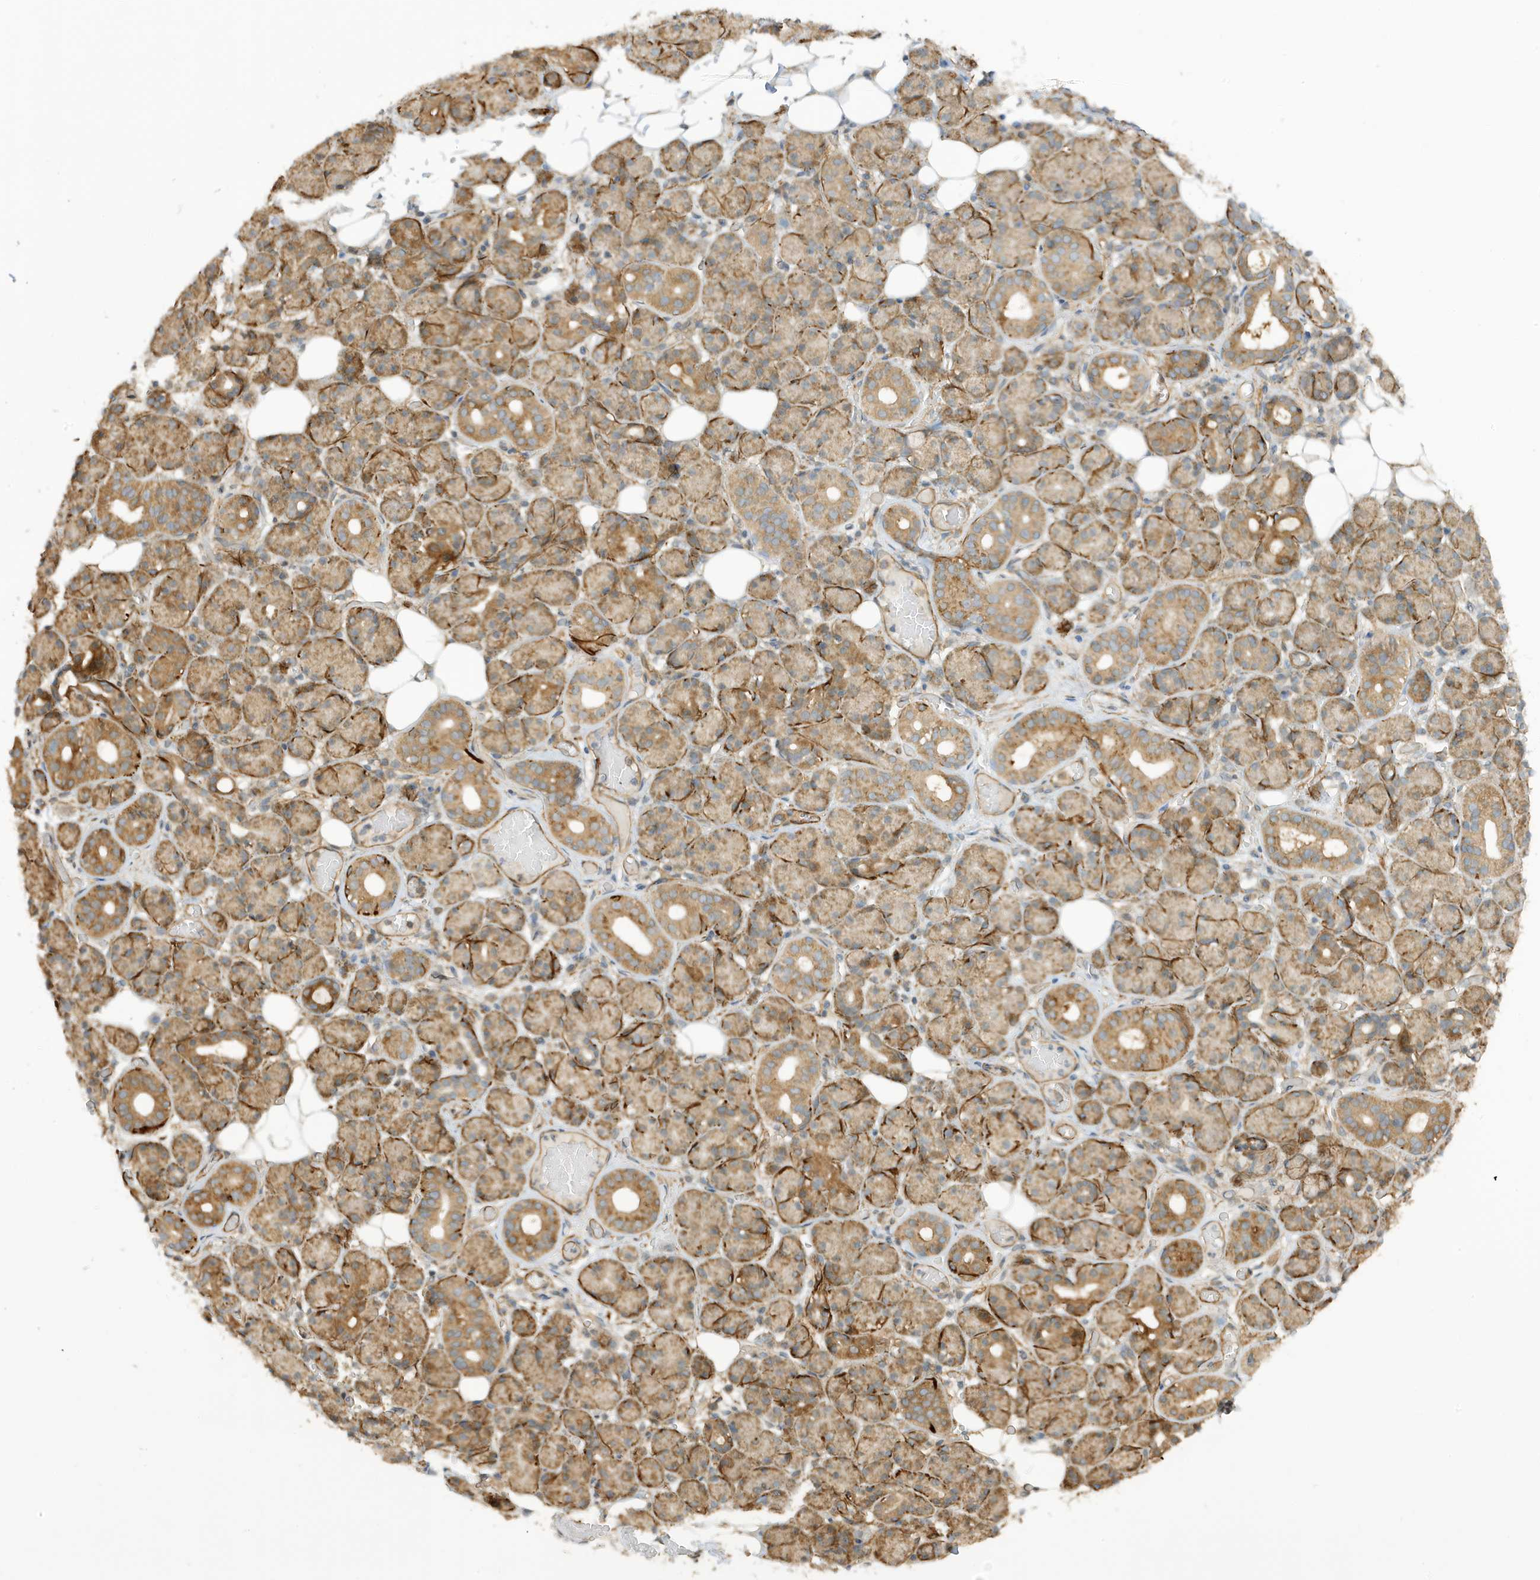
{"staining": {"intensity": "moderate", "quantity": ">75%", "location": "cytoplasmic/membranous"}, "tissue": "salivary gland", "cell_type": "Glandular cells", "image_type": "normal", "snomed": [{"axis": "morphology", "description": "Normal tissue, NOS"}, {"axis": "topography", "description": "Salivary gland"}], "caption": "Protein expression analysis of unremarkable salivary gland displays moderate cytoplasmic/membranous staining in approximately >75% of glandular cells.", "gene": "CDC42EP3", "patient": {"sex": "male", "age": 63}}